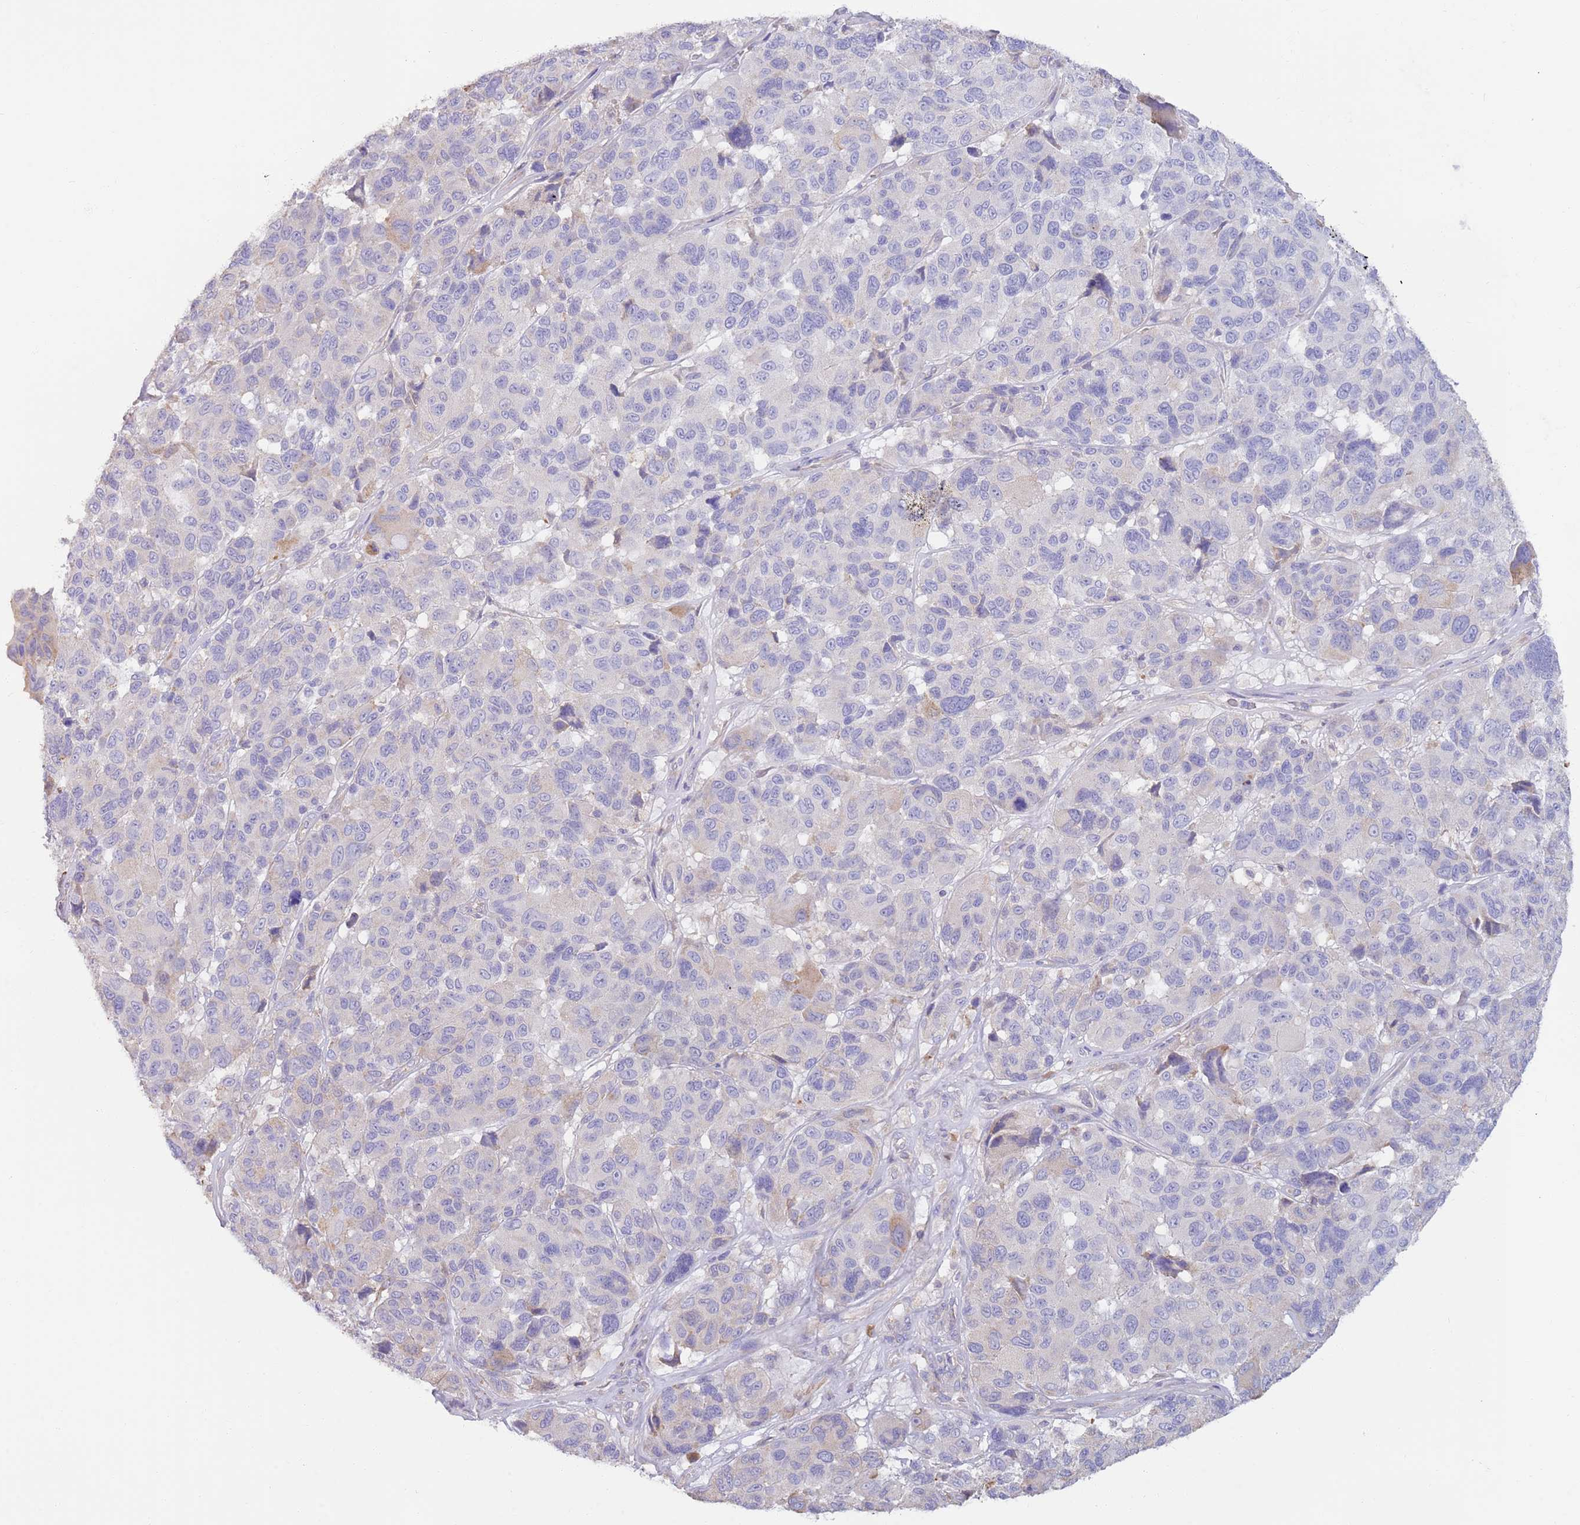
{"staining": {"intensity": "negative", "quantity": "none", "location": "none"}, "tissue": "melanoma", "cell_type": "Tumor cells", "image_type": "cancer", "snomed": [{"axis": "morphology", "description": "Malignant melanoma, NOS"}, {"axis": "topography", "description": "Skin"}], "caption": "Tumor cells are negative for protein expression in human malignant melanoma.", "gene": "CCDC149", "patient": {"sex": "female", "age": 66}}